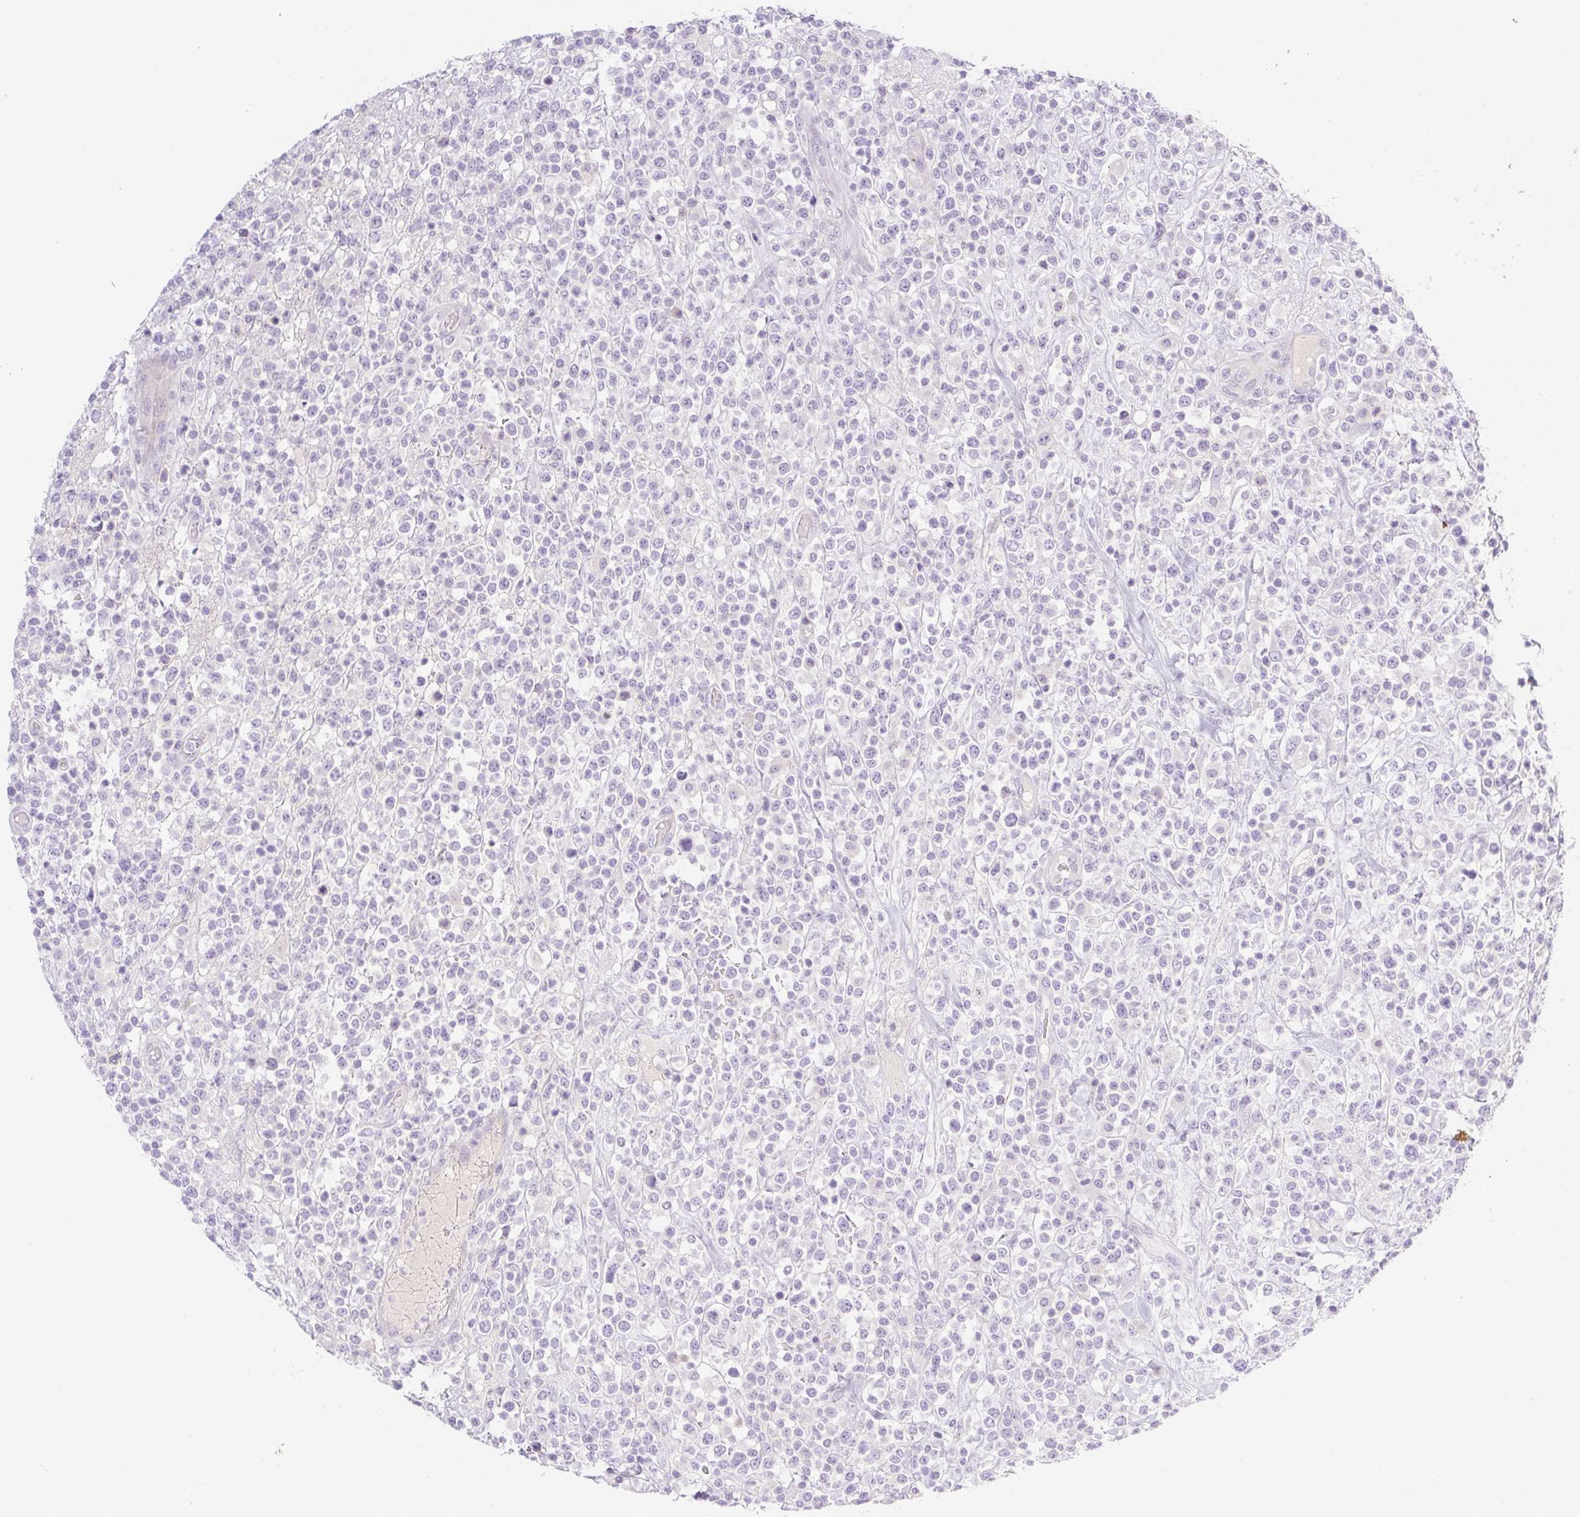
{"staining": {"intensity": "negative", "quantity": "none", "location": "none"}, "tissue": "lymphoma", "cell_type": "Tumor cells", "image_type": "cancer", "snomed": [{"axis": "morphology", "description": "Malignant lymphoma, non-Hodgkin's type, High grade"}, {"axis": "topography", "description": "Colon"}], "caption": "Protein analysis of malignant lymphoma, non-Hodgkin's type (high-grade) displays no significant positivity in tumor cells.", "gene": "MIA2", "patient": {"sex": "female", "age": 53}}